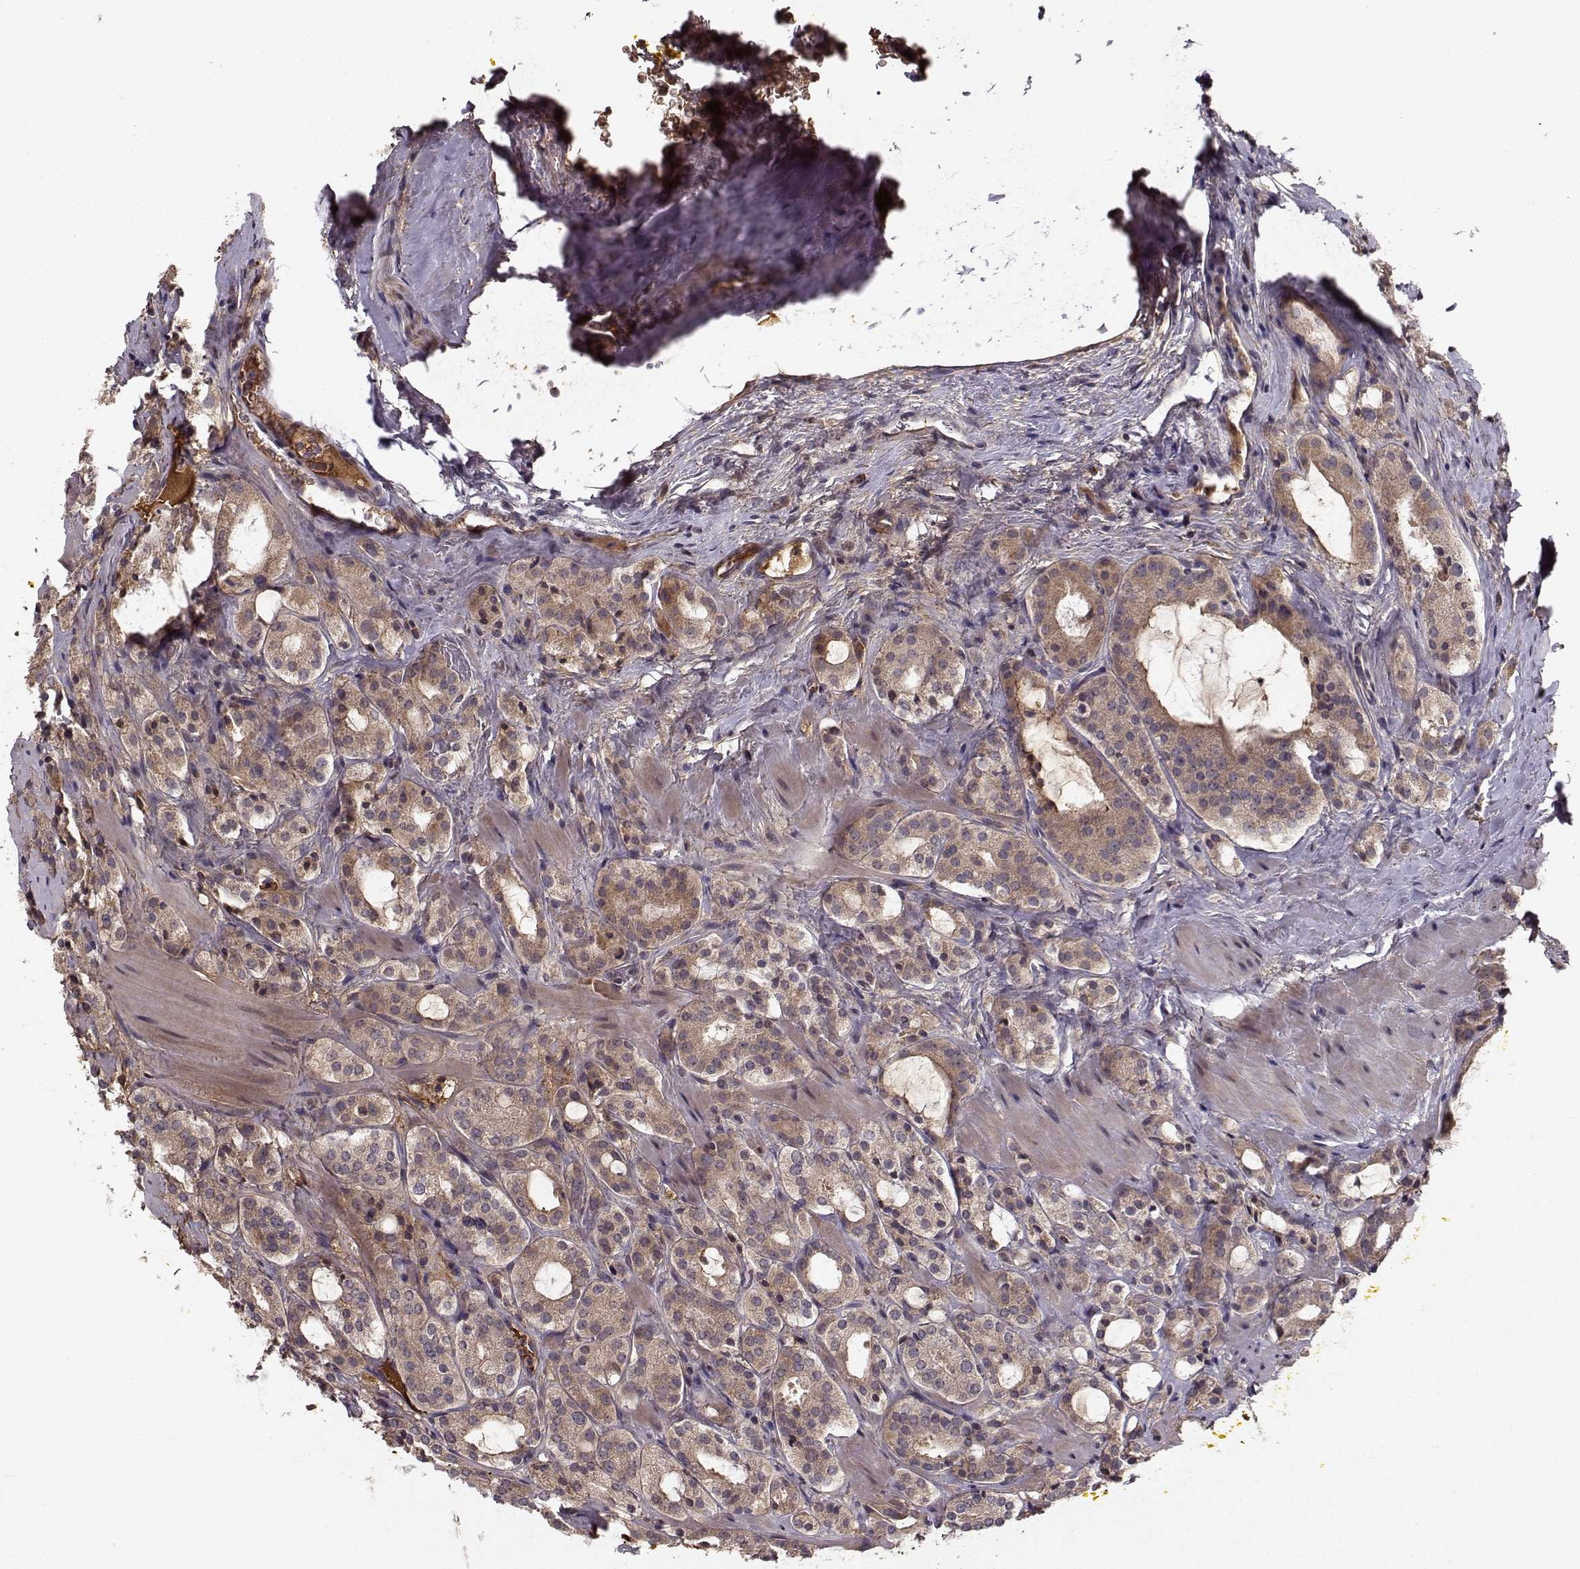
{"staining": {"intensity": "moderate", "quantity": "<25%", "location": "cytoplasmic/membranous"}, "tissue": "prostate cancer", "cell_type": "Tumor cells", "image_type": "cancer", "snomed": [{"axis": "morphology", "description": "Adenocarcinoma, NOS"}, {"axis": "morphology", "description": "Adenocarcinoma, High grade"}, {"axis": "topography", "description": "Prostate"}], "caption": "IHC of prostate adenocarcinoma demonstrates low levels of moderate cytoplasmic/membranous positivity in approximately <25% of tumor cells.", "gene": "WNT6", "patient": {"sex": "male", "age": 62}}